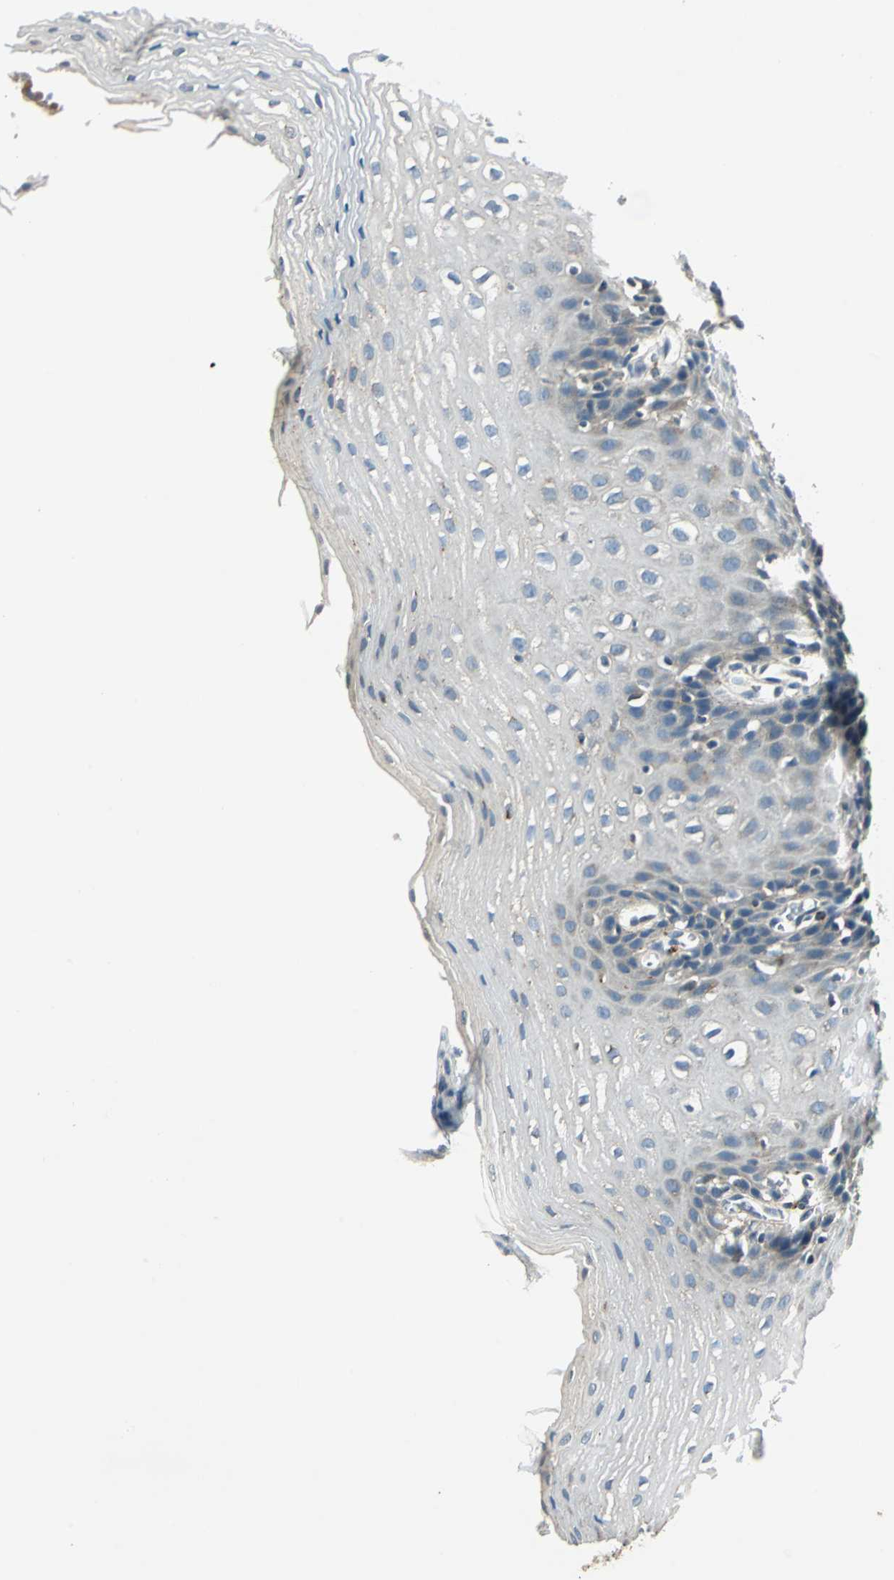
{"staining": {"intensity": "negative", "quantity": "none", "location": "none"}, "tissue": "esophagus", "cell_type": "Squamous epithelial cells", "image_type": "normal", "snomed": [{"axis": "morphology", "description": "Normal tissue, NOS"}, {"axis": "topography", "description": "Esophagus"}], "caption": "IHC micrograph of normal human esophagus stained for a protein (brown), which displays no staining in squamous epithelial cells. (DAB (3,3'-diaminobenzidine) immunohistochemistry (IHC) with hematoxylin counter stain).", "gene": "NIT1", "patient": {"sex": "male", "age": 48}}